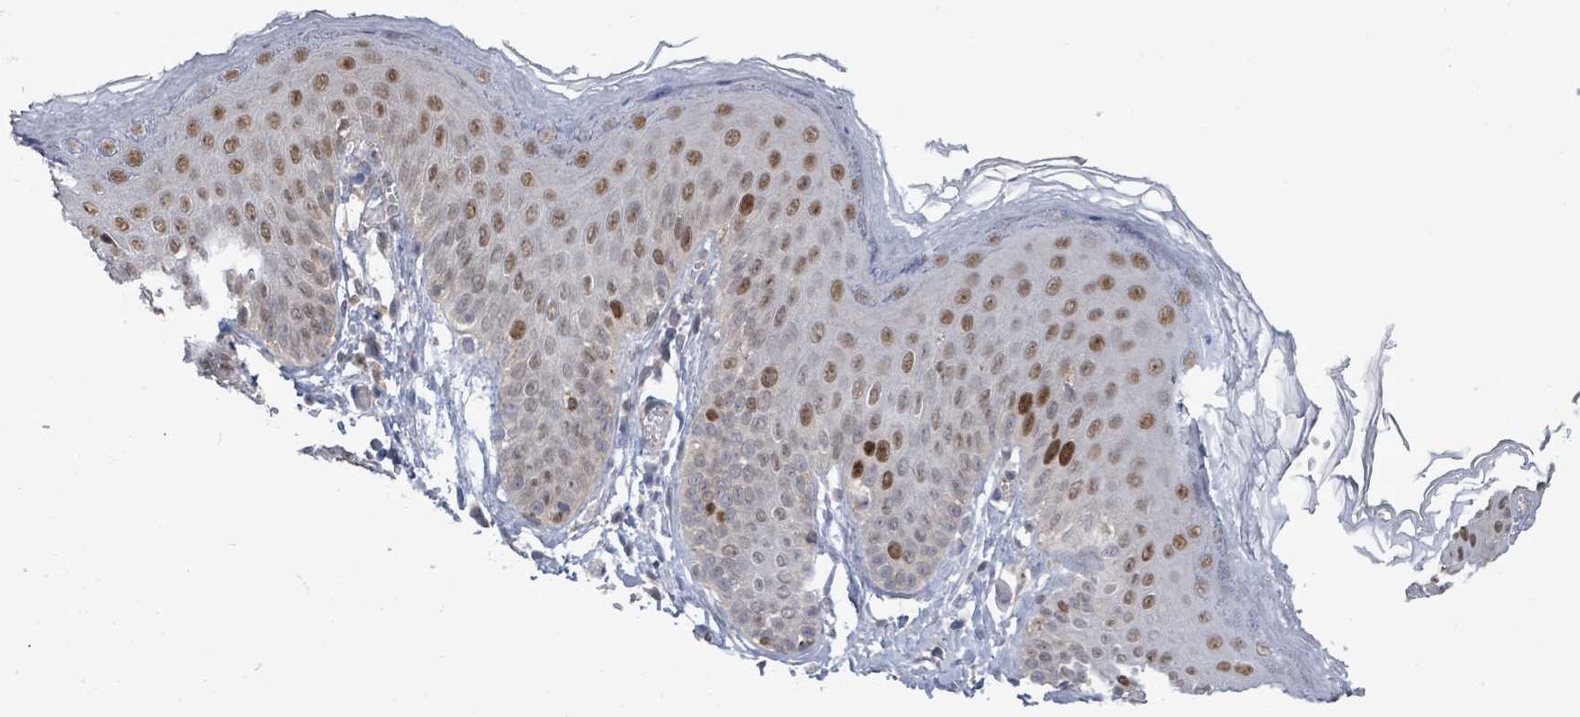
{"staining": {"intensity": "moderate", "quantity": "25%-75%", "location": "nuclear"}, "tissue": "skin", "cell_type": "Epidermal cells", "image_type": "normal", "snomed": [{"axis": "morphology", "description": "Normal tissue, NOS"}, {"axis": "topography", "description": "Anal"}], "caption": "Epidermal cells show medium levels of moderate nuclear positivity in approximately 25%-75% of cells in normal skin. (DAB IHC with brightfield microscopy, high magnification).", "gene": "PAPSS1", "patient": {"sex": "female", "age": 40}}